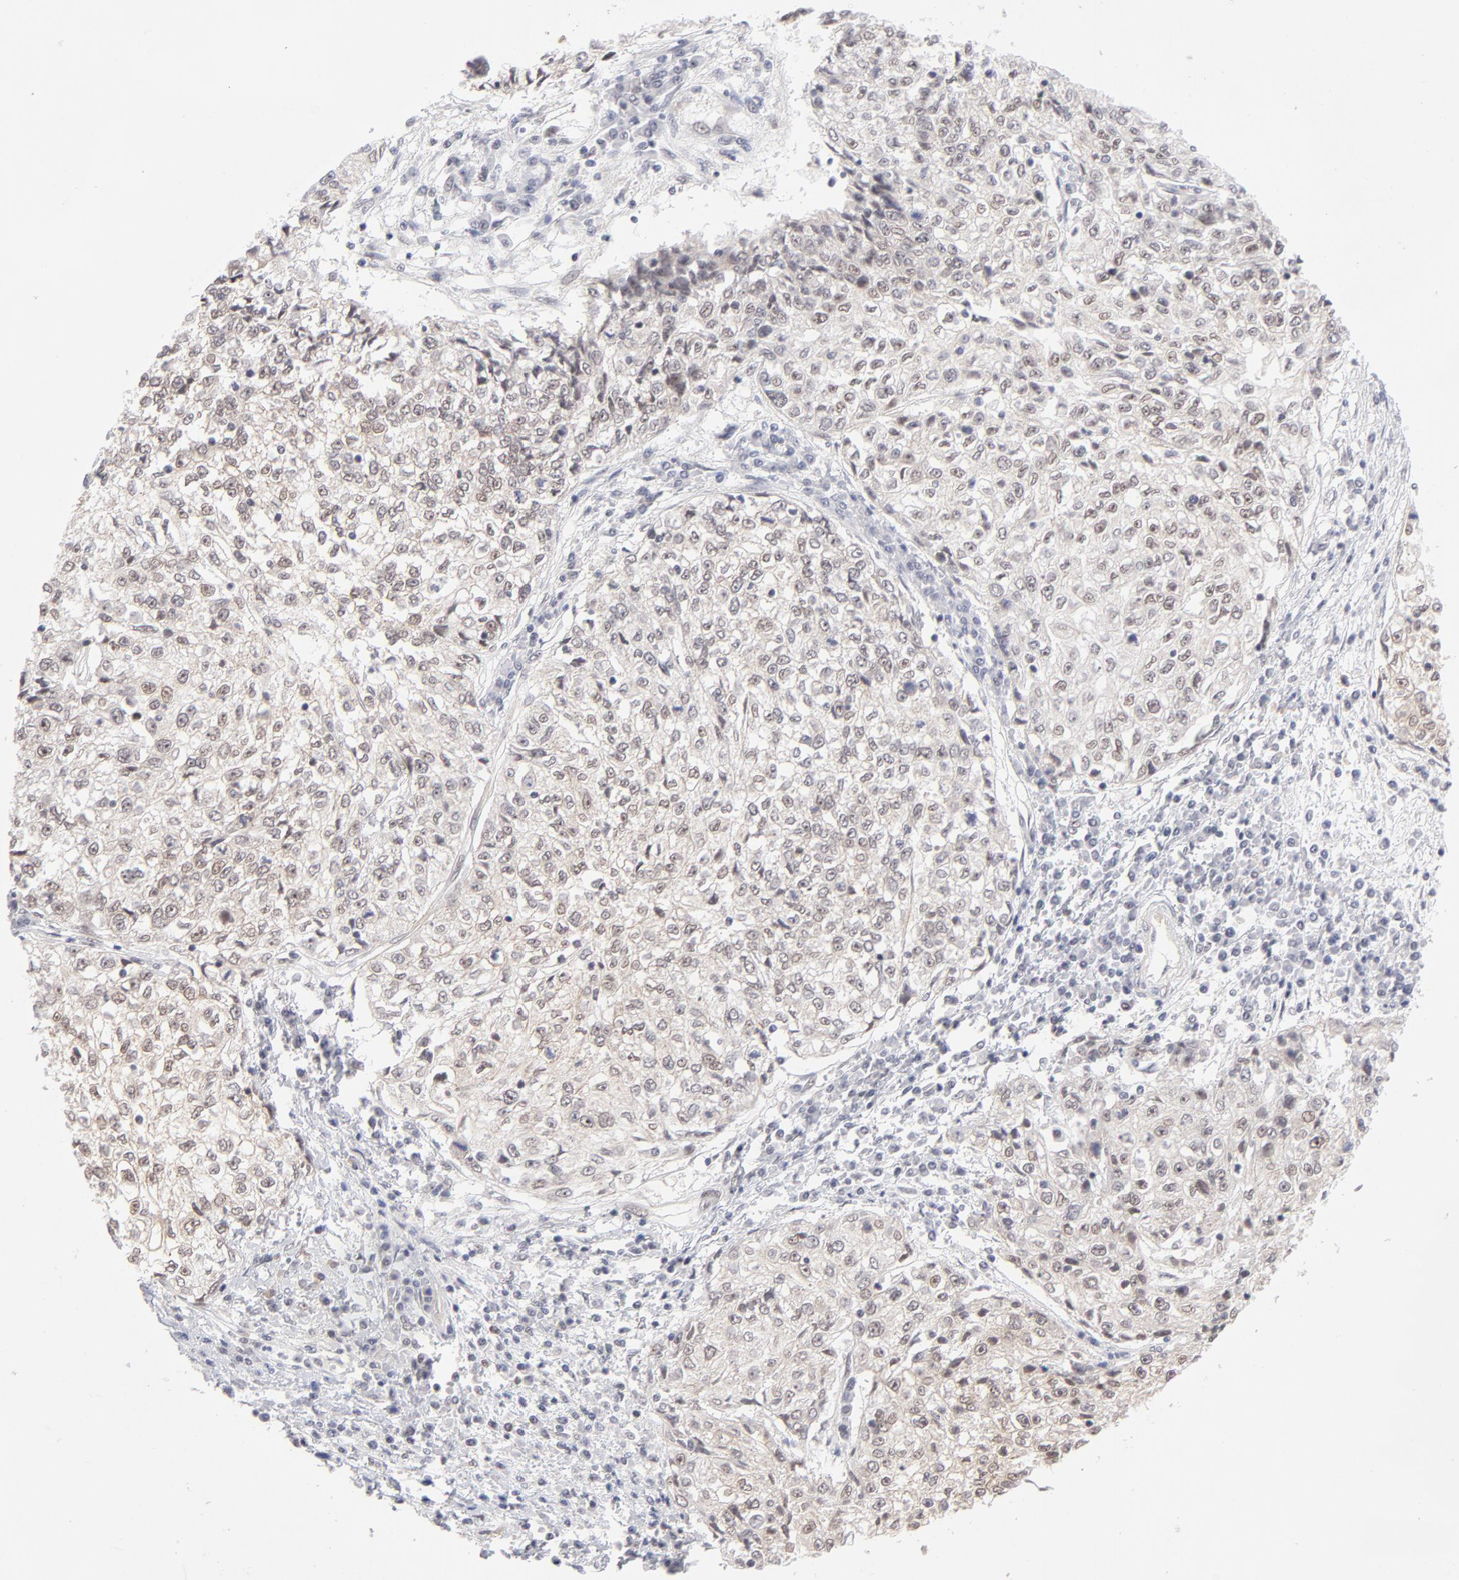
{"staining": {"intensity": "weak", "quantity": "25%-75%", "location": "cytoplasmic/membranous,nuclear"}, "tissue": "cervical cancer", "cell_type": "Tumor cells", "image_type": "cancer", "snomed": [{"axis": "morphology", "description": "Squamous cell carcinoma, NOS"}, {"axis": "topography", "description": "Cervix"}], "caption": "Brown immunohistochemical staining in human squamous cell carcinoma (cervical) demonstrates weak cytoplasmic/membranous and nuclear positivity in about 25%-75% of tumor cells. (Stains: DAB in brown, nuclei in blue, Microscopy: brightfield microscopy at high magnification).", "gene": "NBN", "patient": {"sex": "female", "age": 57}}